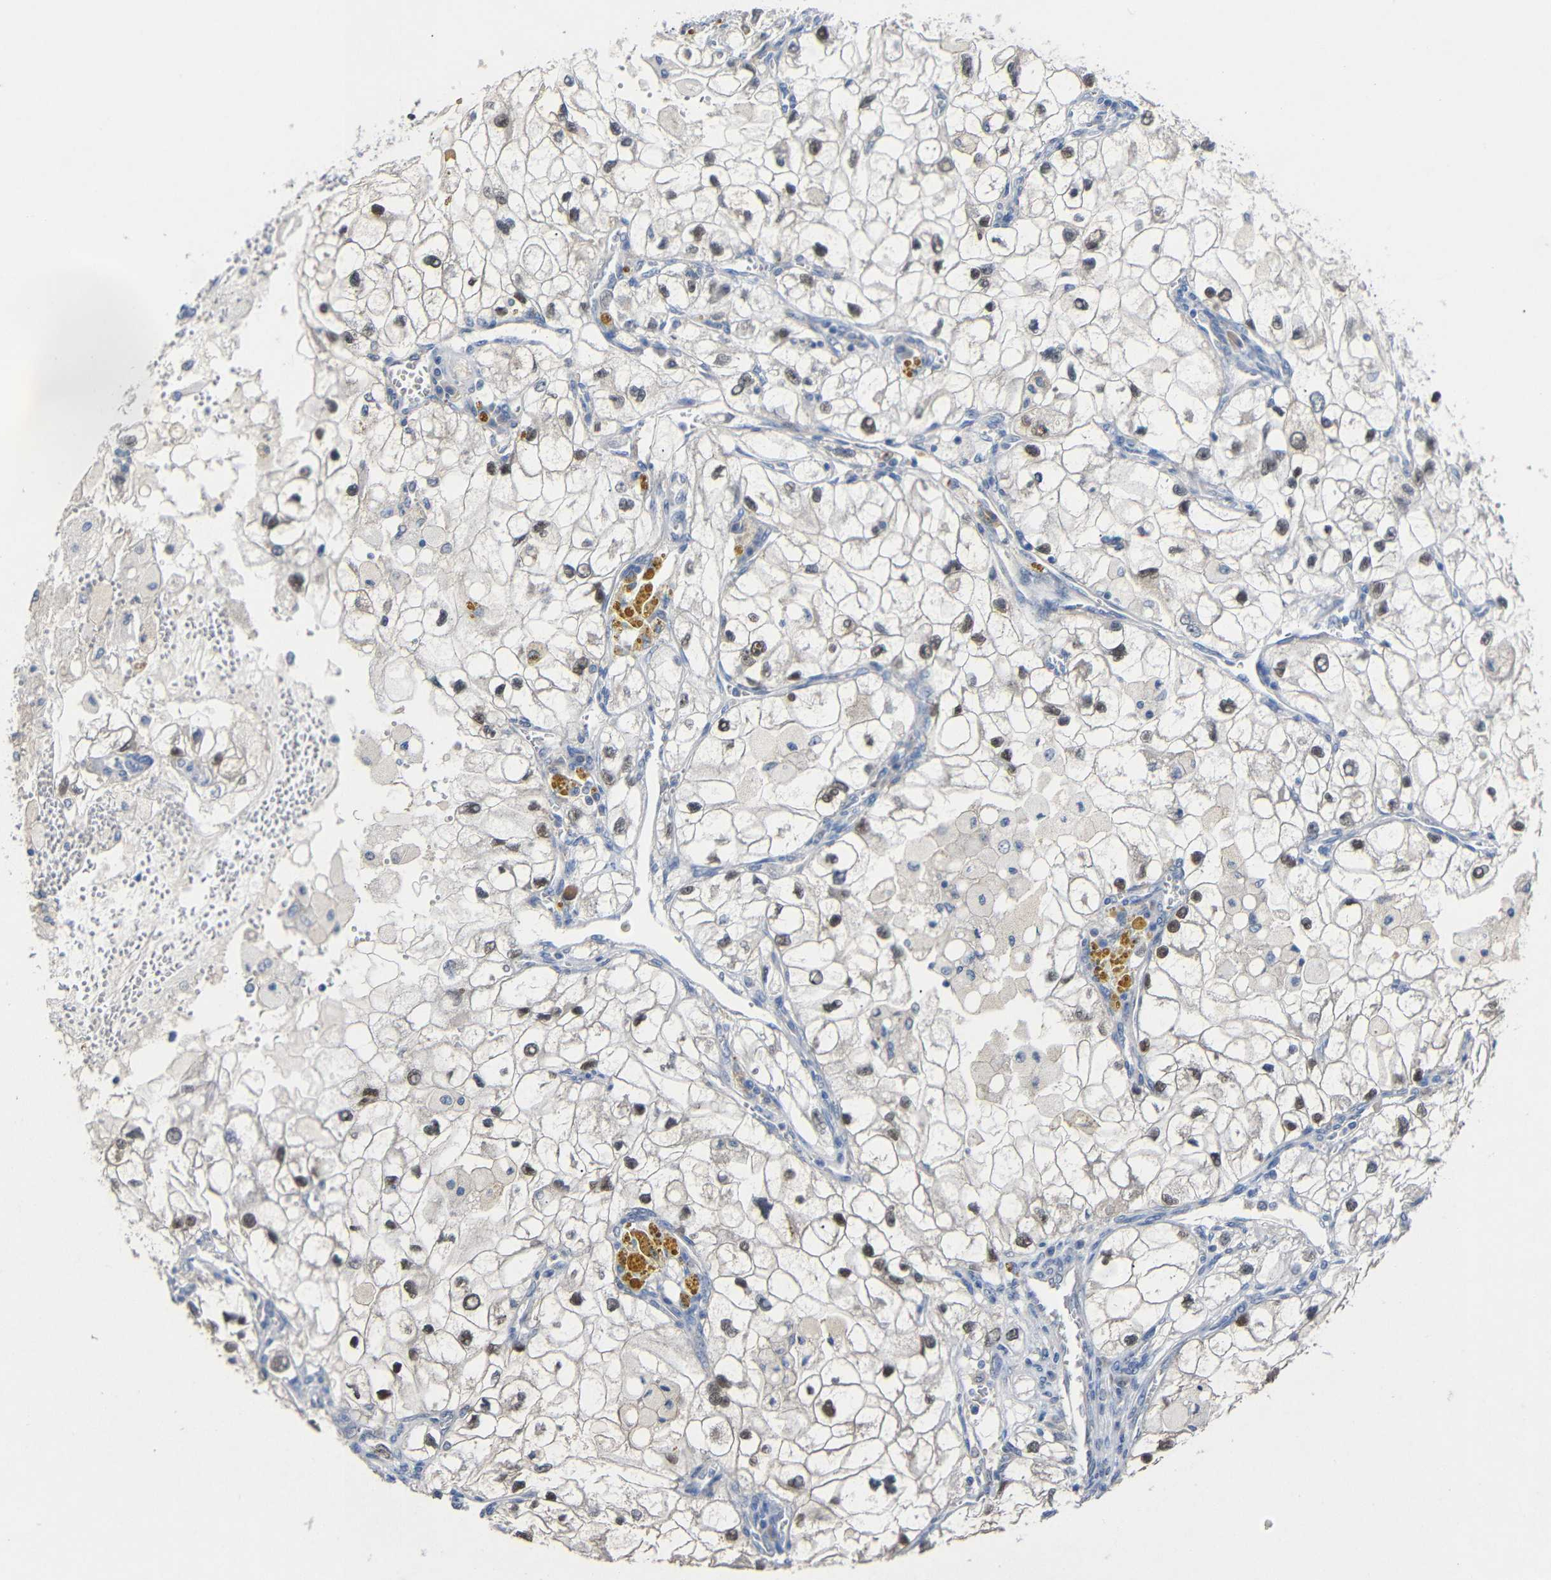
{"staining": {"intensity": "strong", "quantity": "25%-75%", "location": "nuclear"}, "tissue": "renal cancer", "cell_type": "Tumor cells", "image_type": "cancer", "snomed": [{"axis": "morphology", "description": "Adenocarcinoma, NOS"}, {"axis": "topography", "description": "Kidney"}], "caption": "Renal cancer stained with a protein marker demonstrates strong staining in tumor cells.", "gene": "HNF1A", "patient": {"sex": "female", "age": 70}}